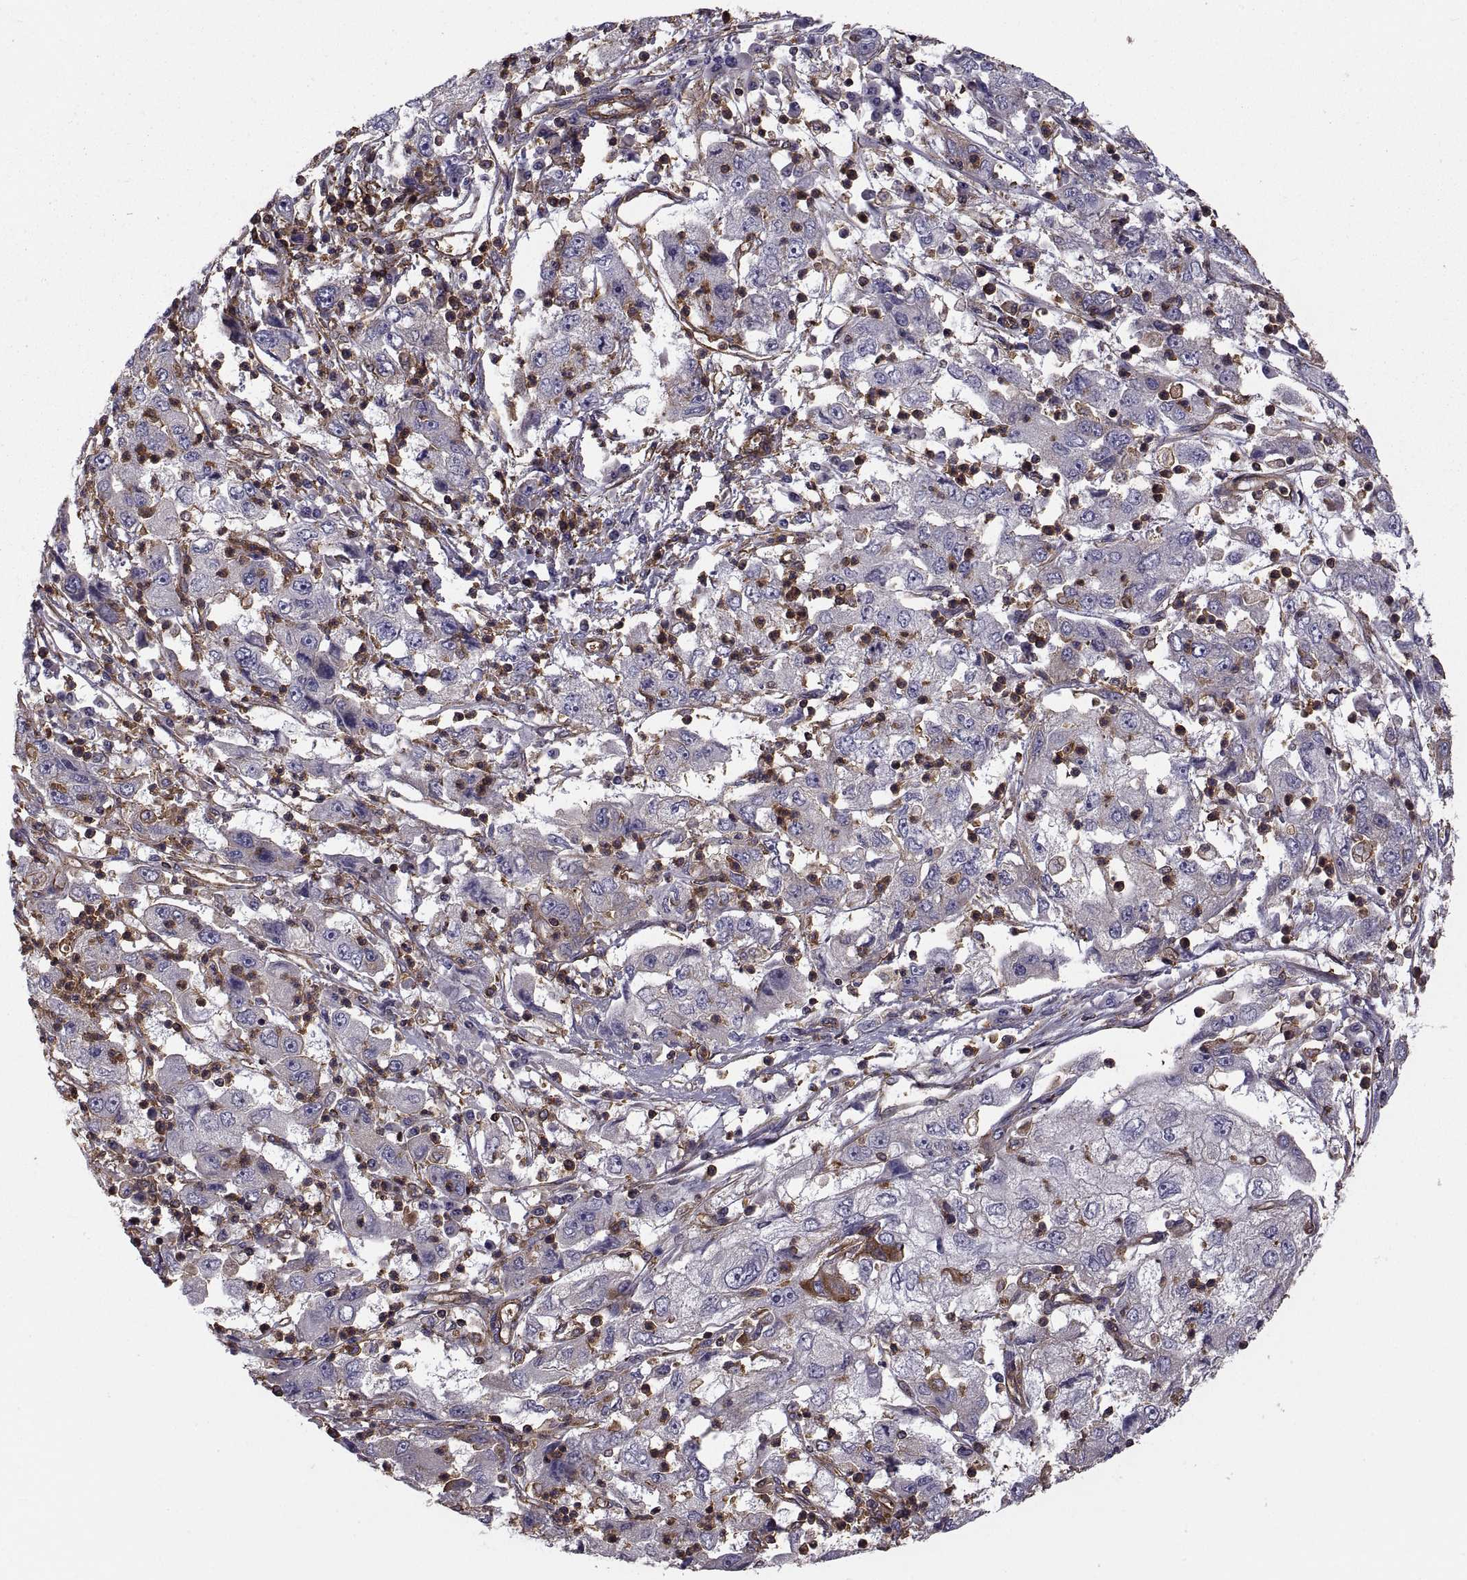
{"staining": {"intensity": "negative", "quantity": "none", "location": "none"}, "tissue": "cervical cancer", "cell_type": "Tumor cells", "image_type": "cancer", "snomed": [{"axis": "morphology", "description": "Squamous cell carcinoma, NOS"}, {"axis": "topography", "description": "Cervix"}], "caption": "A high-resolution photomicrograph shows immunohistochemistry (IHC) staining of cervical squamous cell carcinoma, which displays no significant positivity in tumor cells.", "gene": "MYH9", "patient": {"sex": "female", "age": 36}}